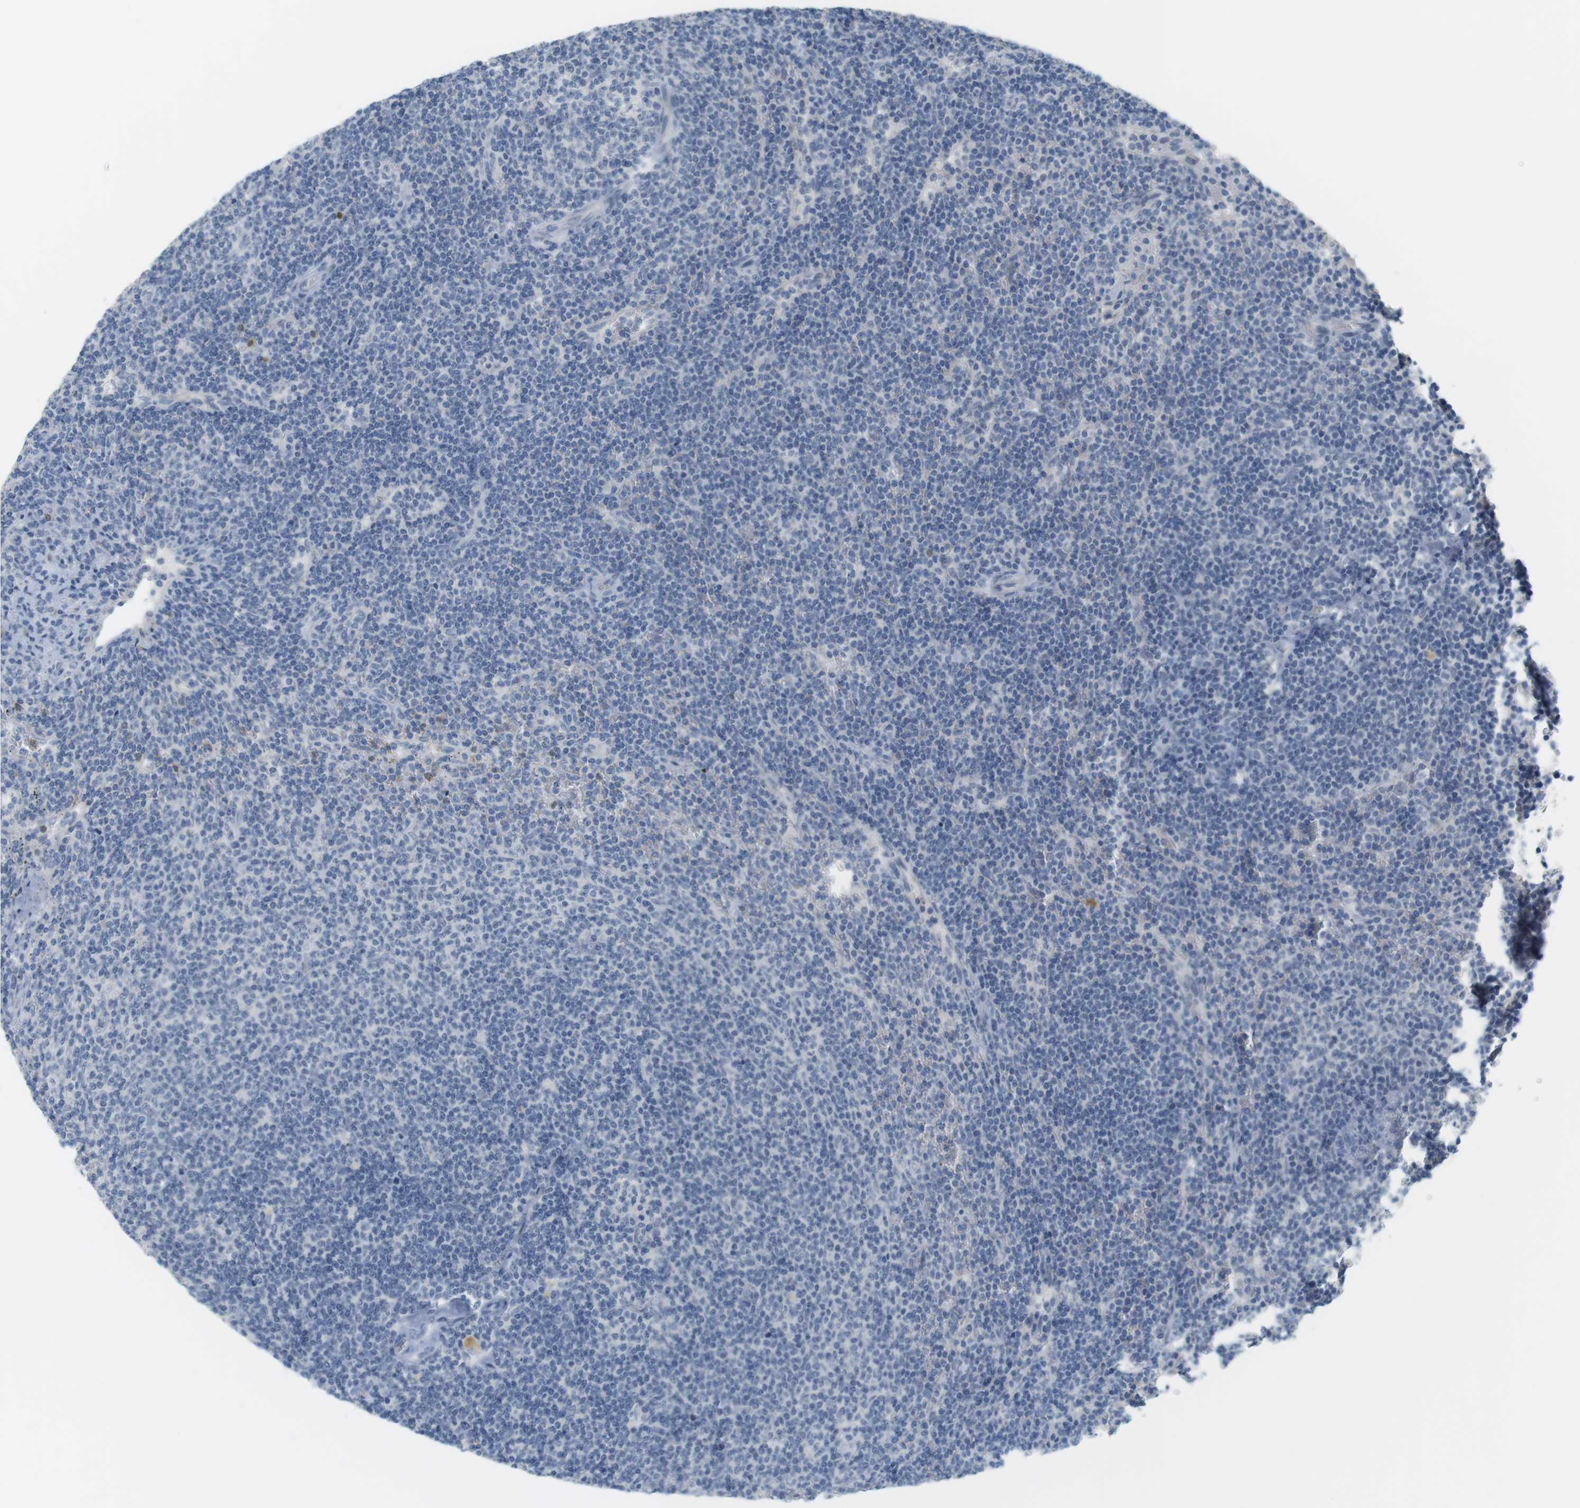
{"staining": {"intensity": "negative", "quantity": "none", "location": "none"}, "tissue": "lymphoma", "cell_type": "Tumor cells", "image_type": "cancer", "snomed": [{"axis": "morphology", "description": "Malignant lymphoma, non-Hodgkin's type, Low grade"}, {"axis": "topography", "description": "Spleen"}], "caption": "High magnification brightfield microscopy of malignant lymphoma, non-Hodgkin's type (low-grade) stained with DAB (3,3'-diaminobenzidine) (brown) and counterstained with hematoxylin (blue): tumor cells show no significant positivity.", "gene": "CREB3L2", "patient": {"sex": "female", "age": 50}}